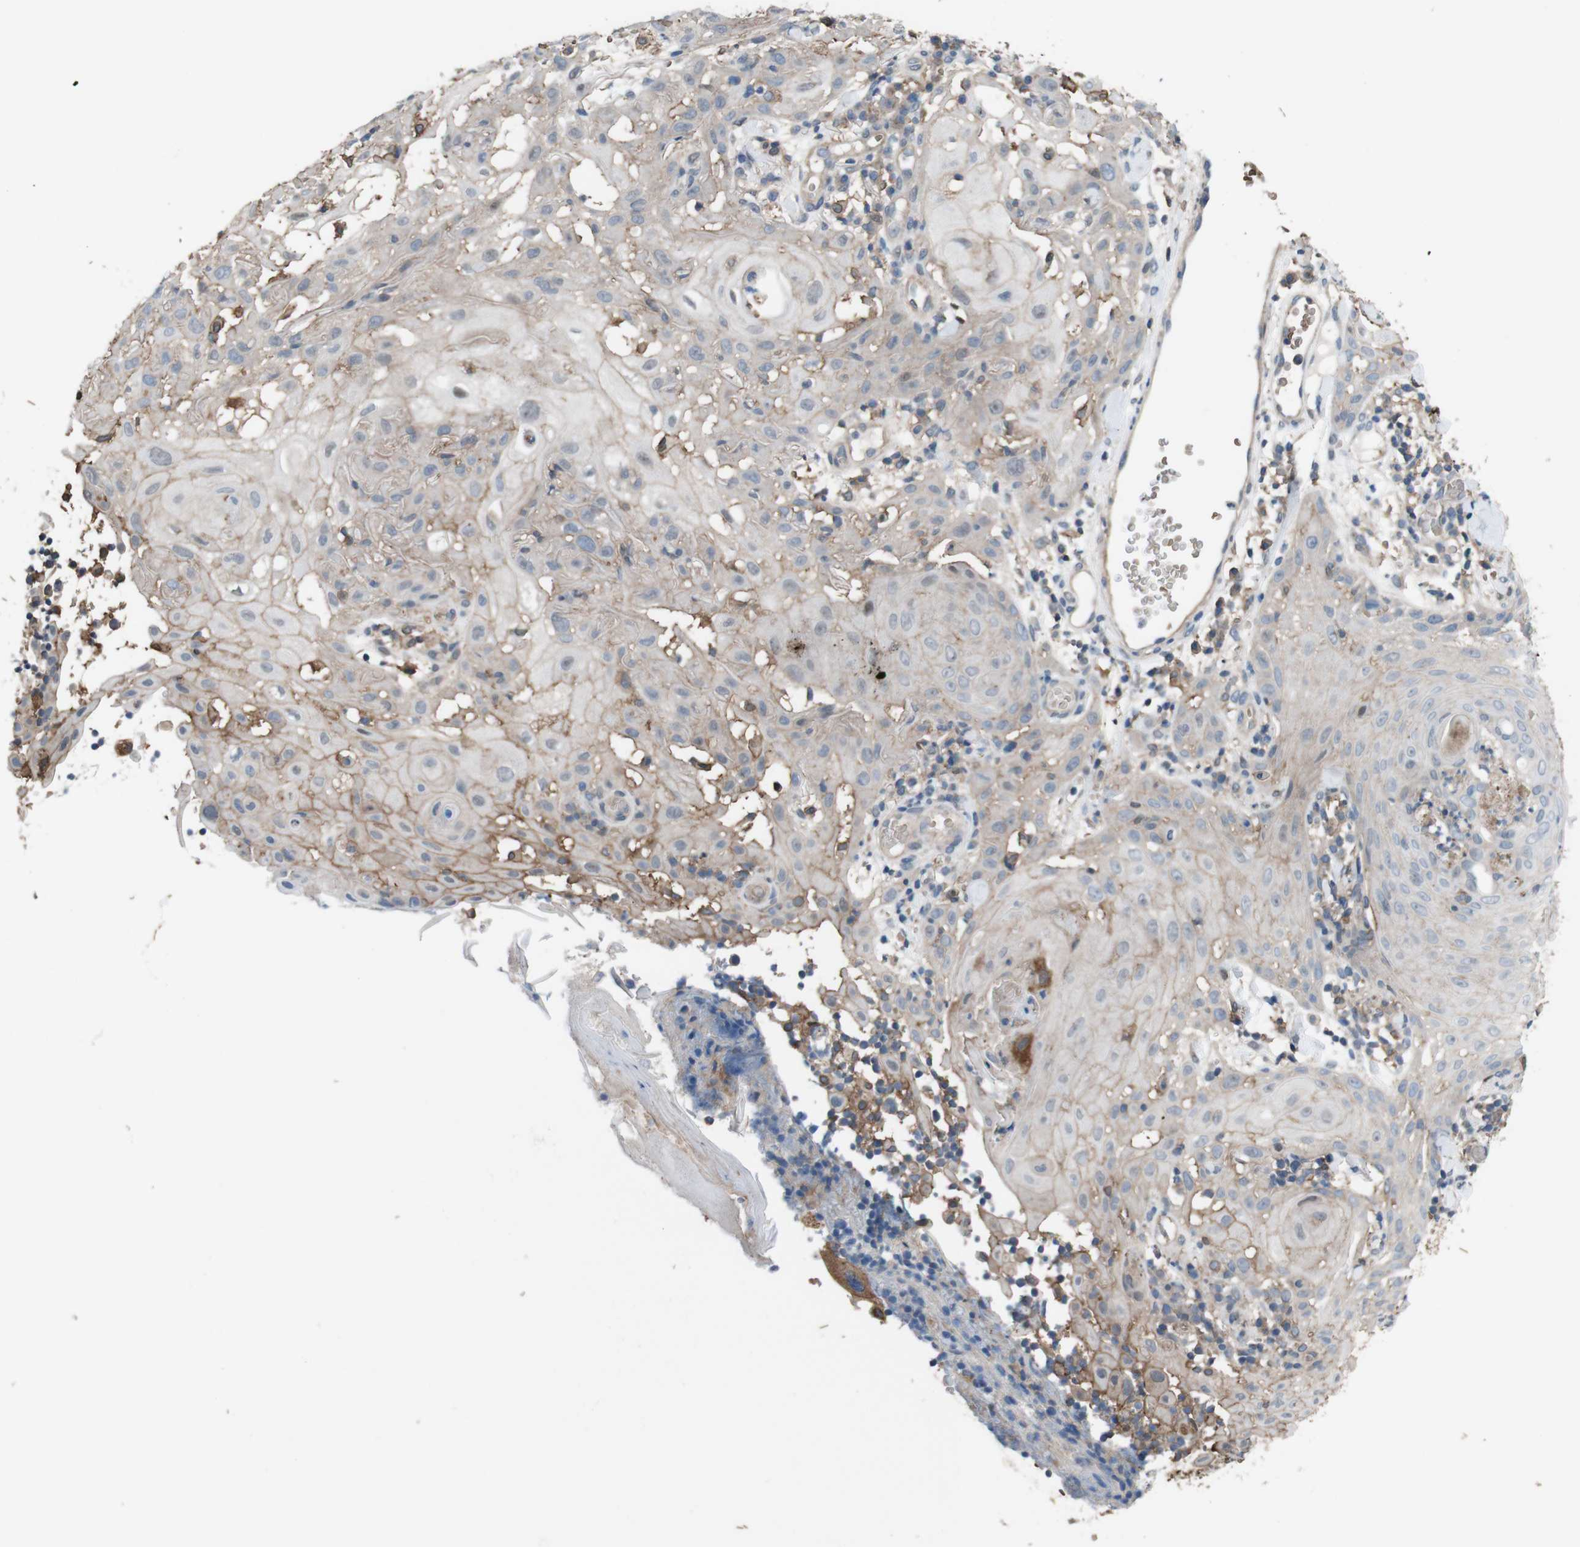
{"staining": {"intensity": "weak", "quantity": "25%-75%", "location": "cytoplasmic/membranous"}, "tissue": "skin cancer", "cell_type": "Tumor cells", "image_type": "cancer", "snomed": [{"axis": "morphology", "description": "Squamous cell carcinoma, NOS"}, {"axis": "topography", "description": "Skin"}], "caption": "IHC photomicrograph of neoplastic tissue: human skin squamous cell carcinoma stained using IHC shows low levels of weak protein expression localized specifically in the cytoplasmic/membranous of tumor cells, appearing as a cytoplasmic/membranous brown color.", "gene": "ATP2B1", "patient": {"sex": "male", "age": 24}}